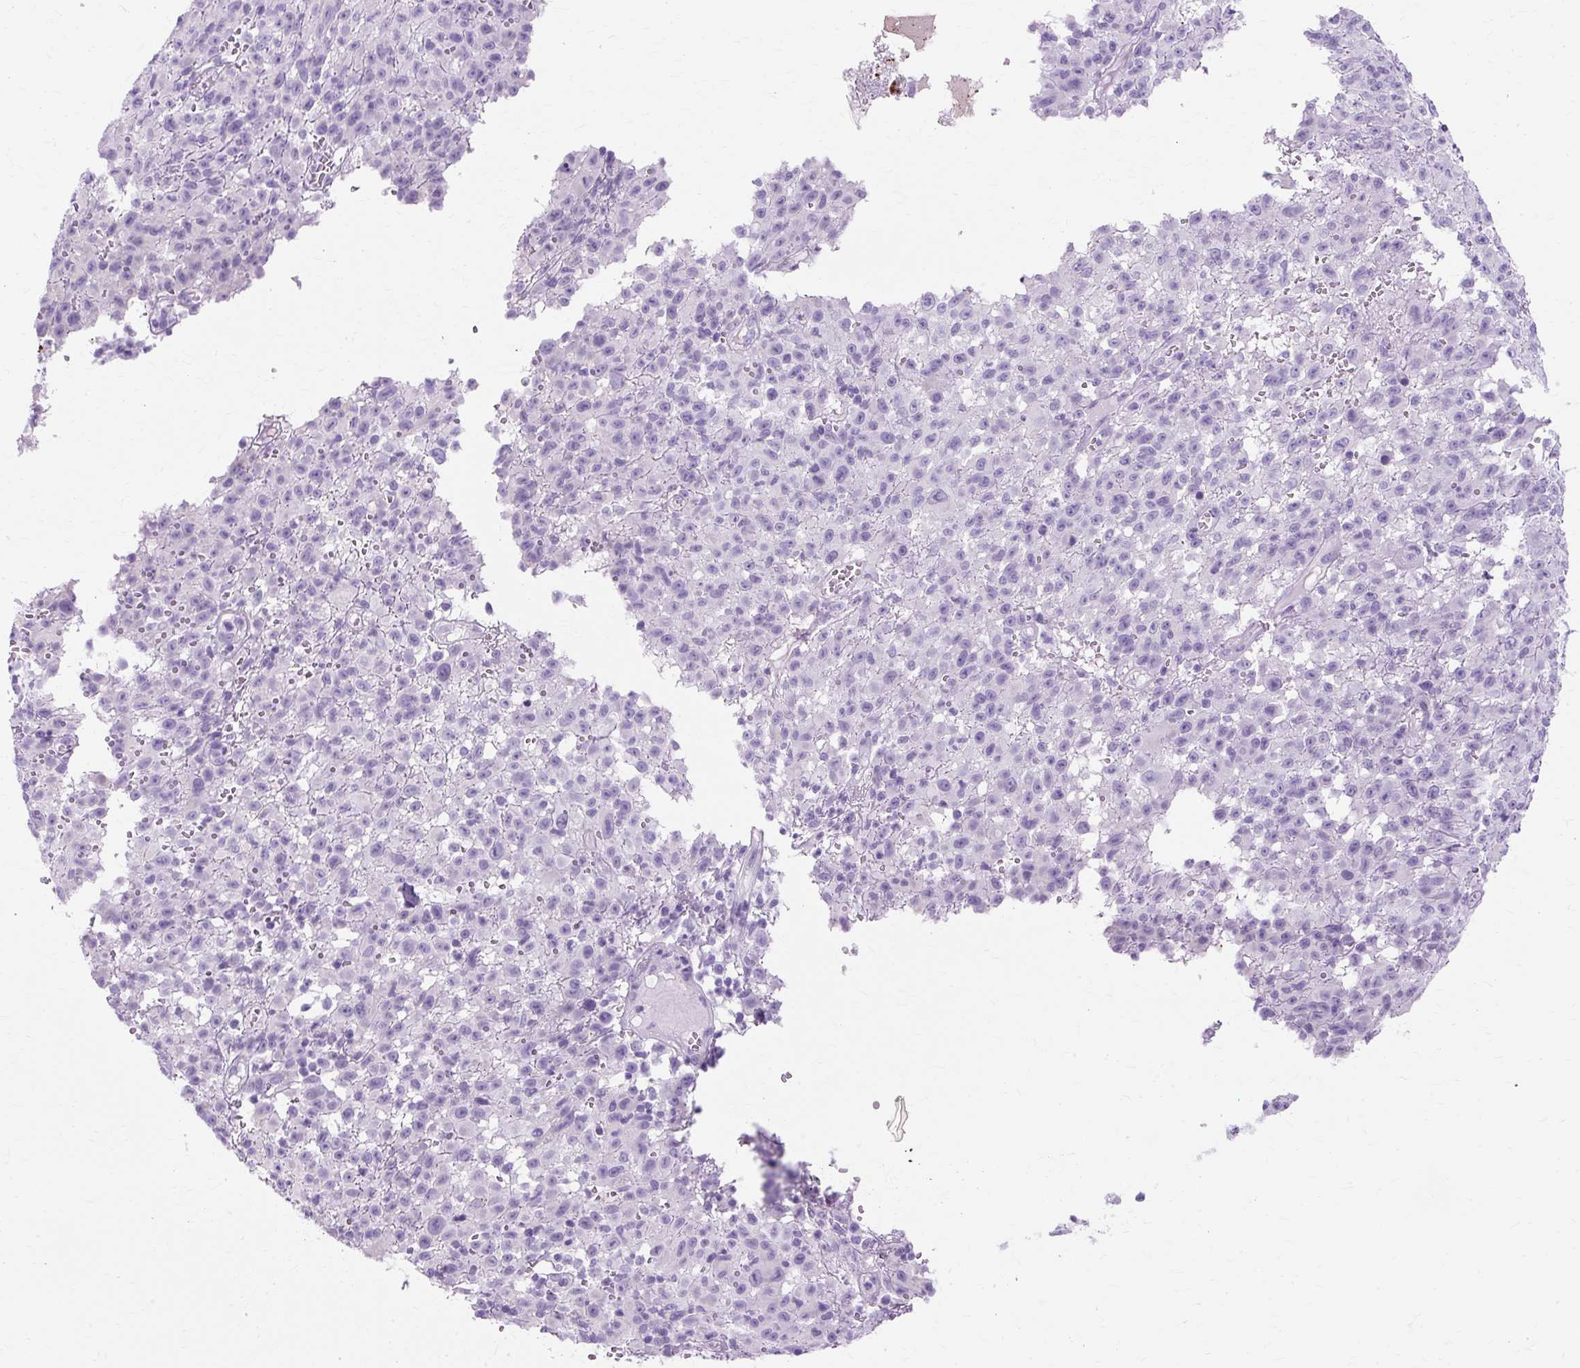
{"staining": {"intensity": "negative", "quantity": "none", "location": "none"}, "tissue": "melanoma", "cell_type": "Tumor cells", "image_type": "cancer", "snomed": [{"axis": "morphology", "description": "Malignant melanoma, NOS"}, {"axis": "topography", "description": "Skin"}], "caption": "This is a photomicrograph of immunohistochemistry staining of melanoma, which shows no positivity in tumor cells.", "gene": "TMEM89", "patient": {"sex": "male", "age": 46}}